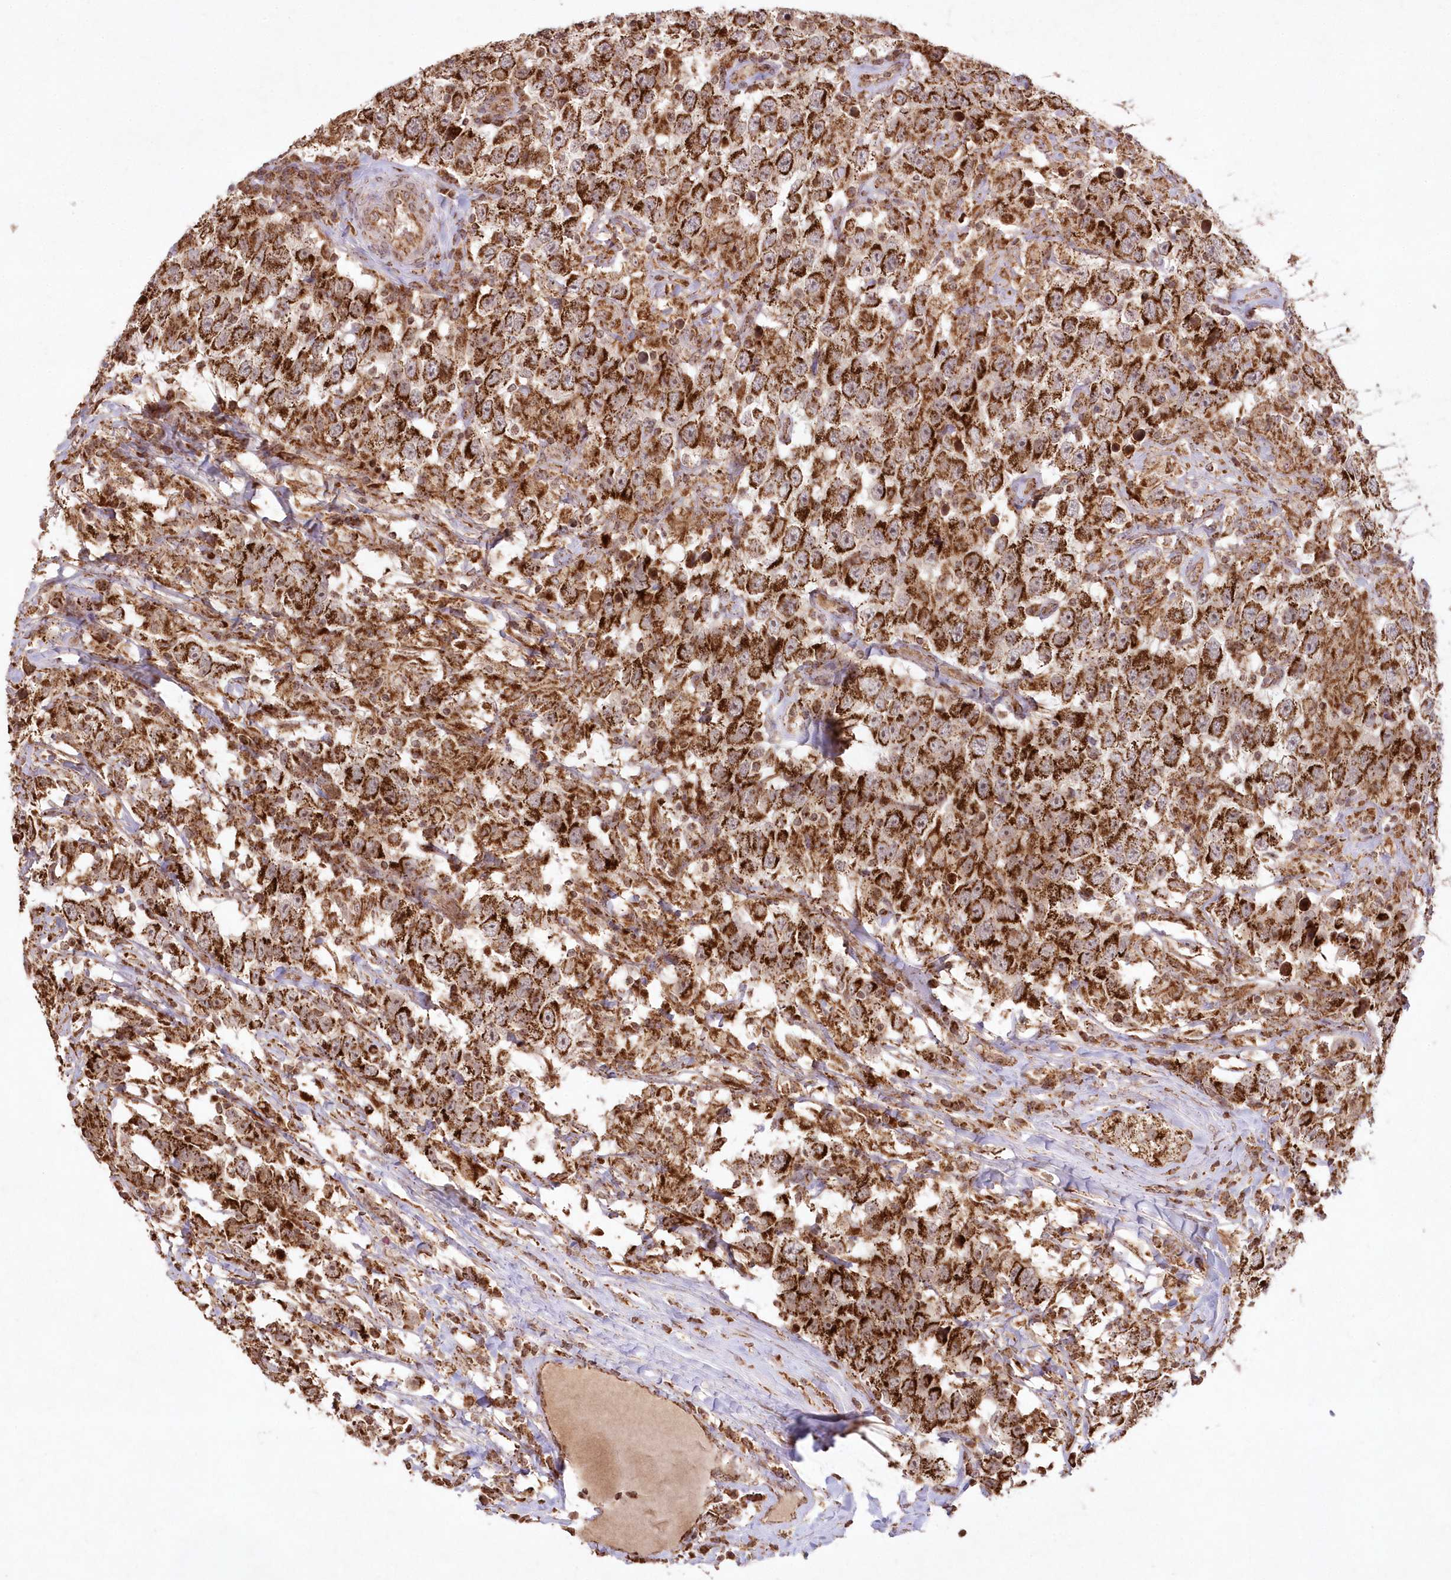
{"staining": {"intensity": "strong", "quantity": ">75%", "location": "cytoplasmic/membranous"}, "tissue": "testis cancer", "cell_type": "Tumor cells", "image_type": "cancer", "snomed": [{"axis": "morphology", "description": "Seminoma, NOS"}, {"axis": "topography", "description": "Testis"}], "caption": "Protein staining of seminoma (testis) tissue shows strong cytoplasmic/membranous expression in approximately >75% of tumor cells. The staining was performed using DAB (3,3'-diaminobenzidine), with brown indicating positive protein expression. Nuclei are stained blue with hematoxylin.", "gene": "LRPPRC", "patient": {"sex": "male", "age": 41}}